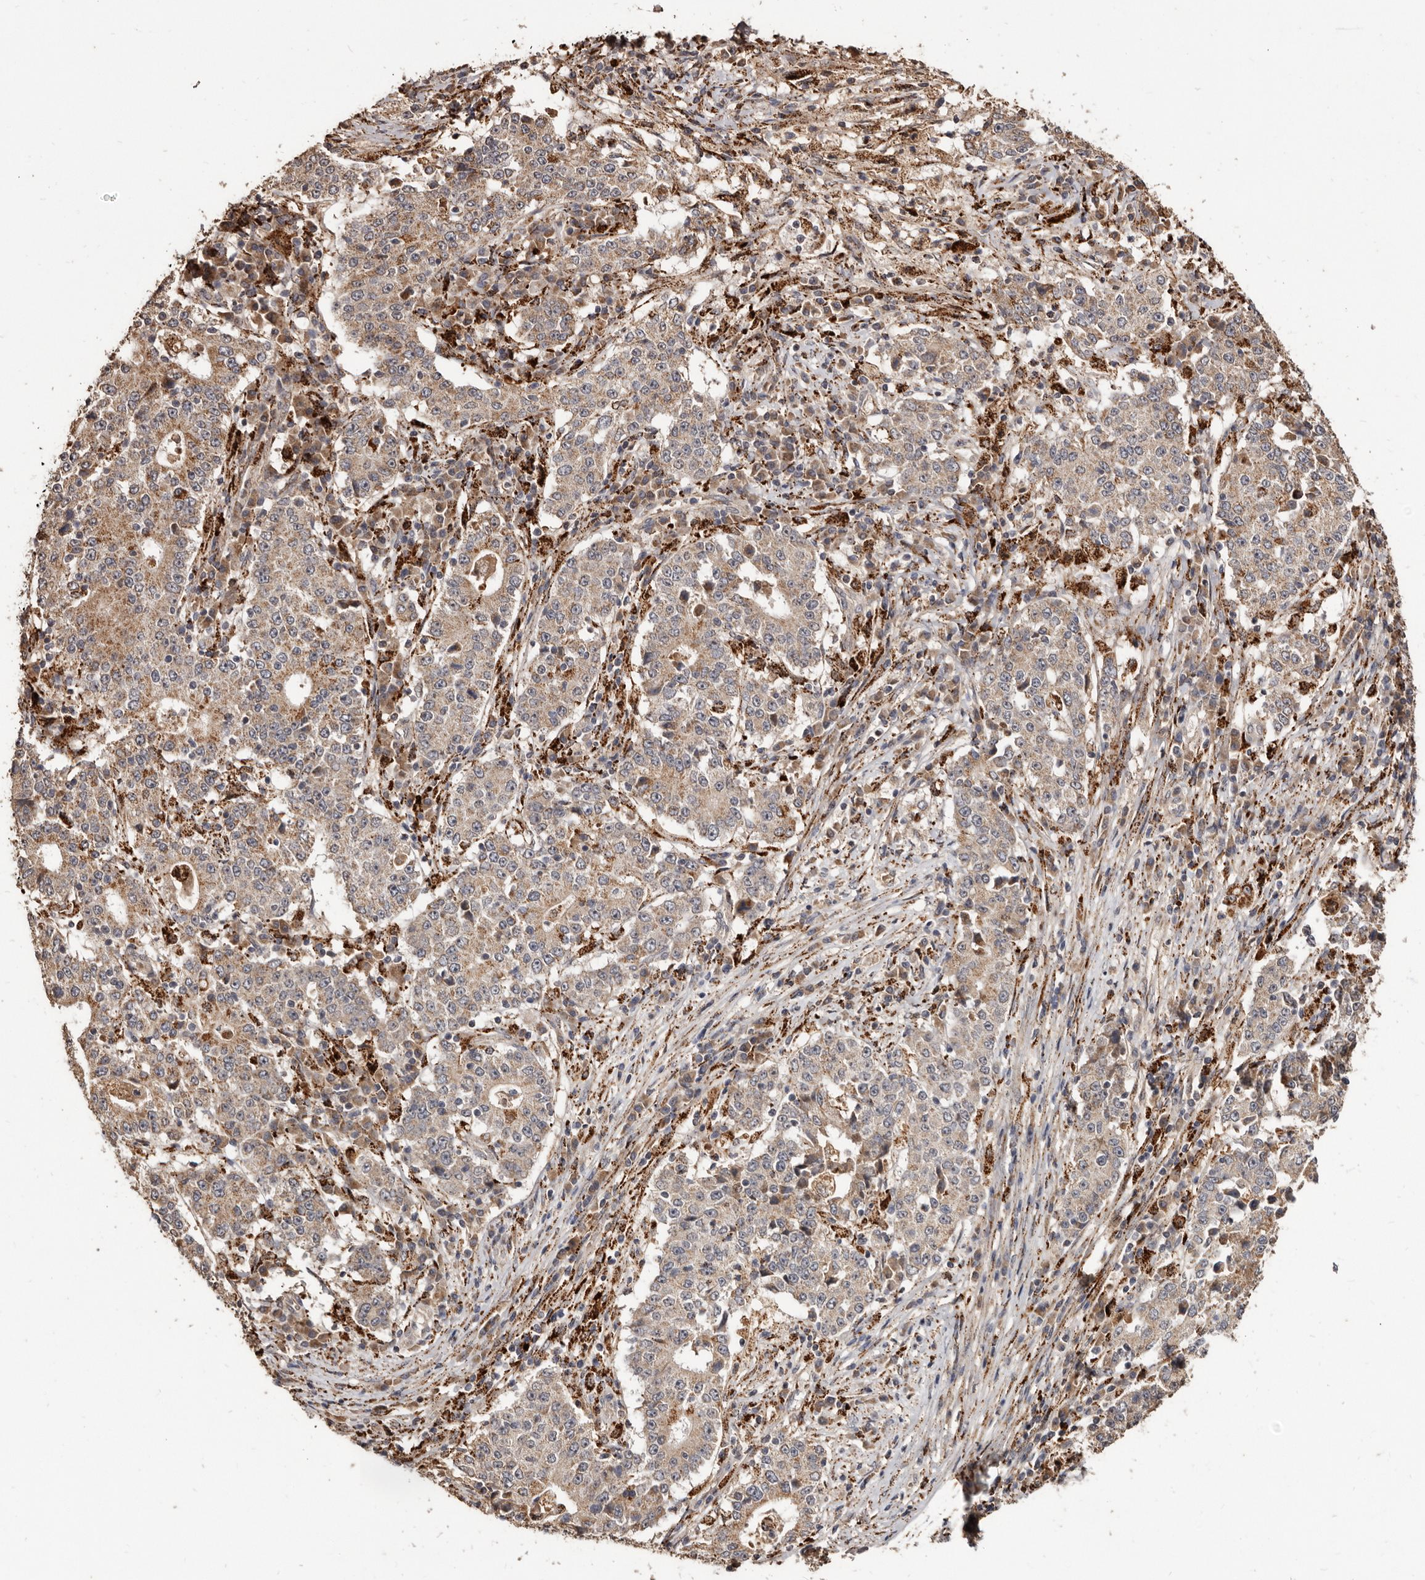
{"staining": {"intensity": "moderate", "quantity": ">75%", "location": "cytoplasmic/membranous"}, "tissue": "stomach cancer", "cell_type": "Tumor cells", "image_type": "cancer", "snomed": [{"axis": "morphology", "description": "Adenocarcinoma, NOS"}, {"axis": "topography", "description": "Stomach"}], "caption": "Immunohistochemistry (DAB (3,3'-diaminobenzidine)) staining of human stomach adenocarcinoma demonstrates moderate cytoplasmic/membranous protein staining in approximately >75% of tumor cells.", "gene": "AKAP7", "patient": {"sex": "male", "age": 59}}